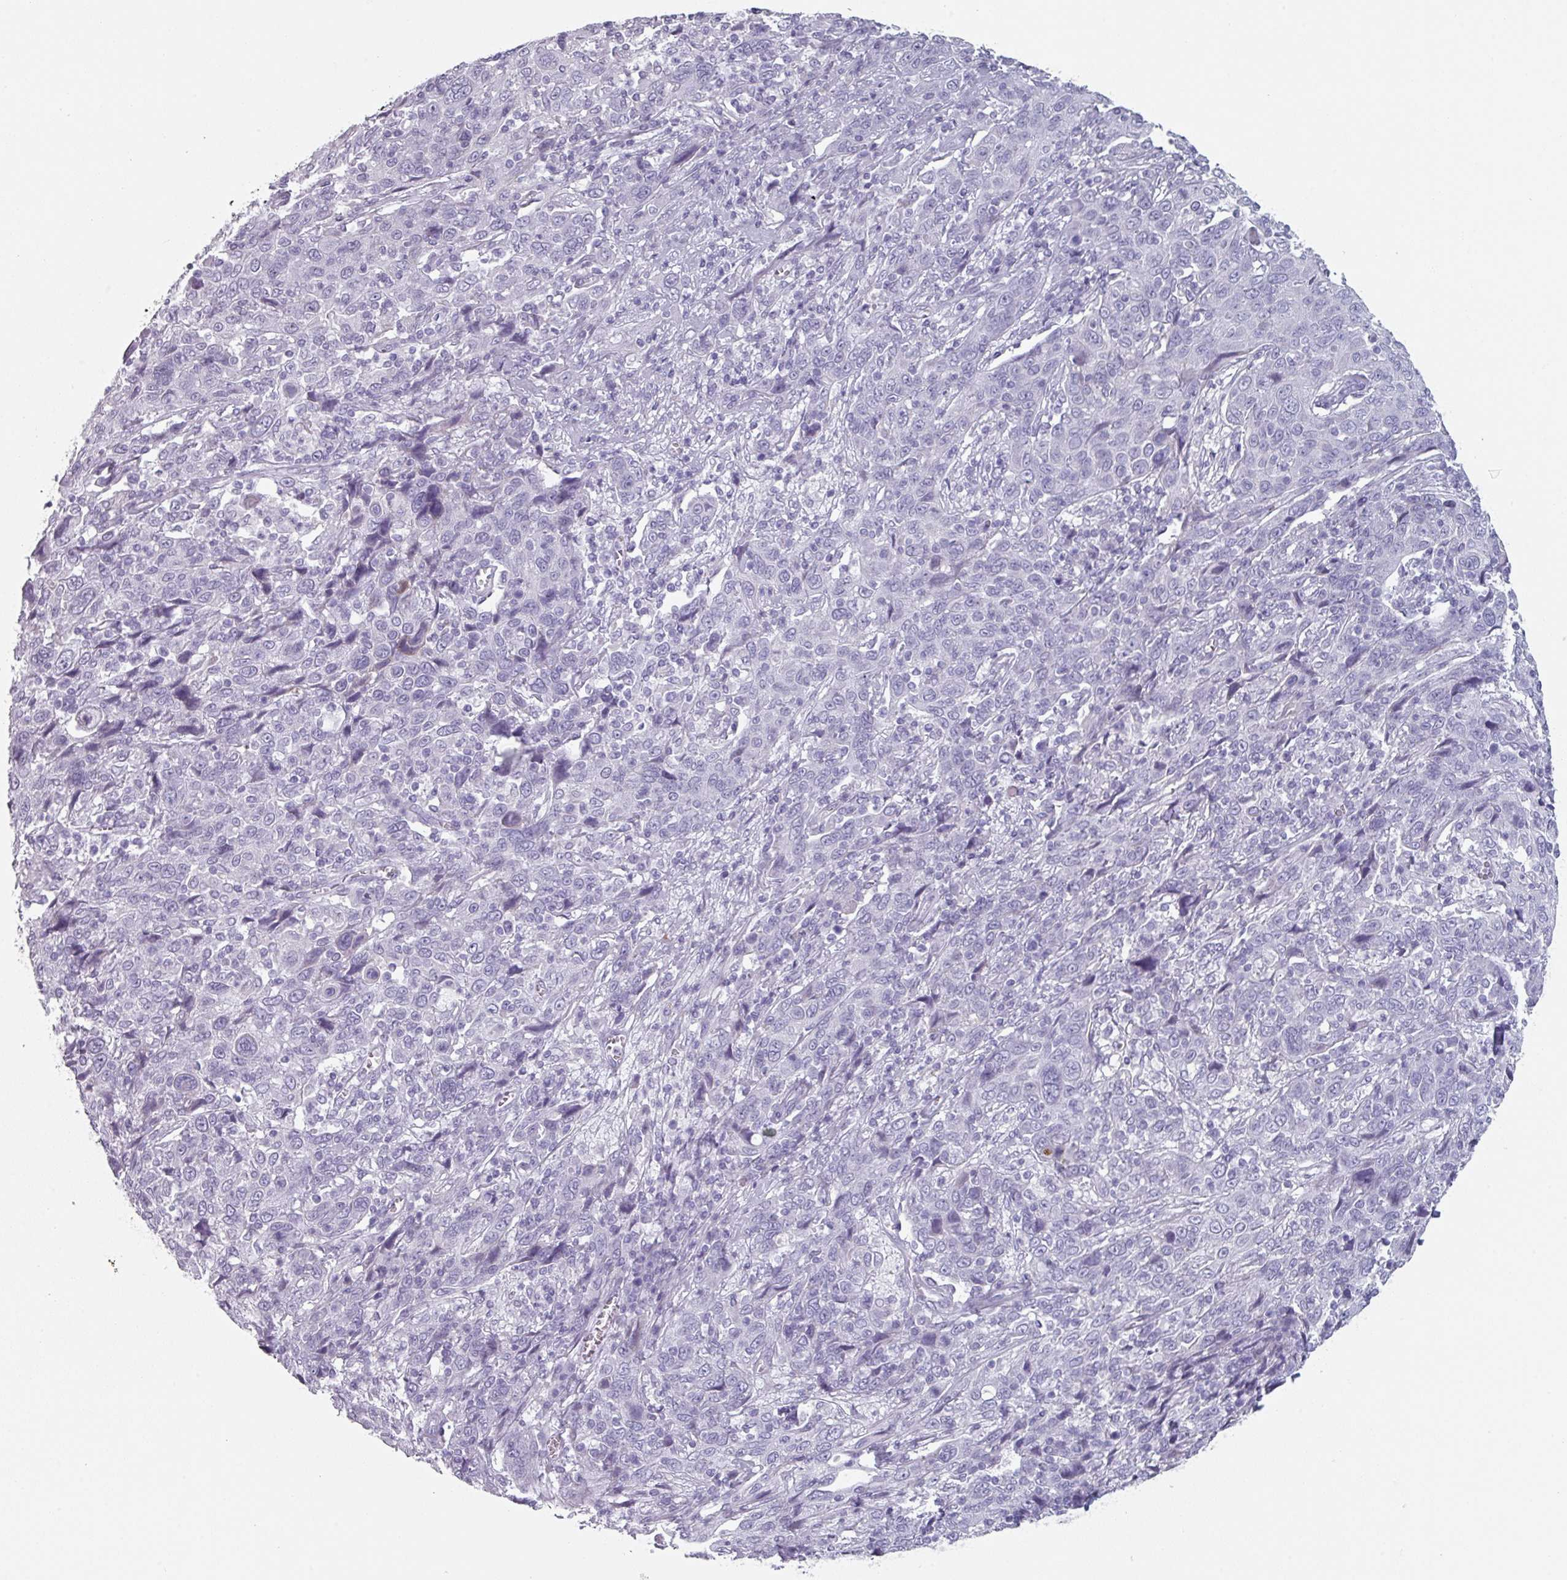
{"staining": {"intensity": "negative", "quantity": "none", "location": "none"}, "tissue": "cervical cancer", "cell_type": "Tumor cells", "image_type": "cancer", "snomed": [{"axis": "morphology", "description": "Squamous cell carcinoma, NOS"}, {"axis": "topography", "description": "Cervix"}], "caption": "There is no significant expression in tumor cells of cervical cancer (squamous cell carcinoma). Brightfield microscopy of IHC stained with DAB (brown) and hematoxylin (blue), captured at high magnification.", "gene": "SLC35G2", "patient": {"sex": "female", "age": 46}}